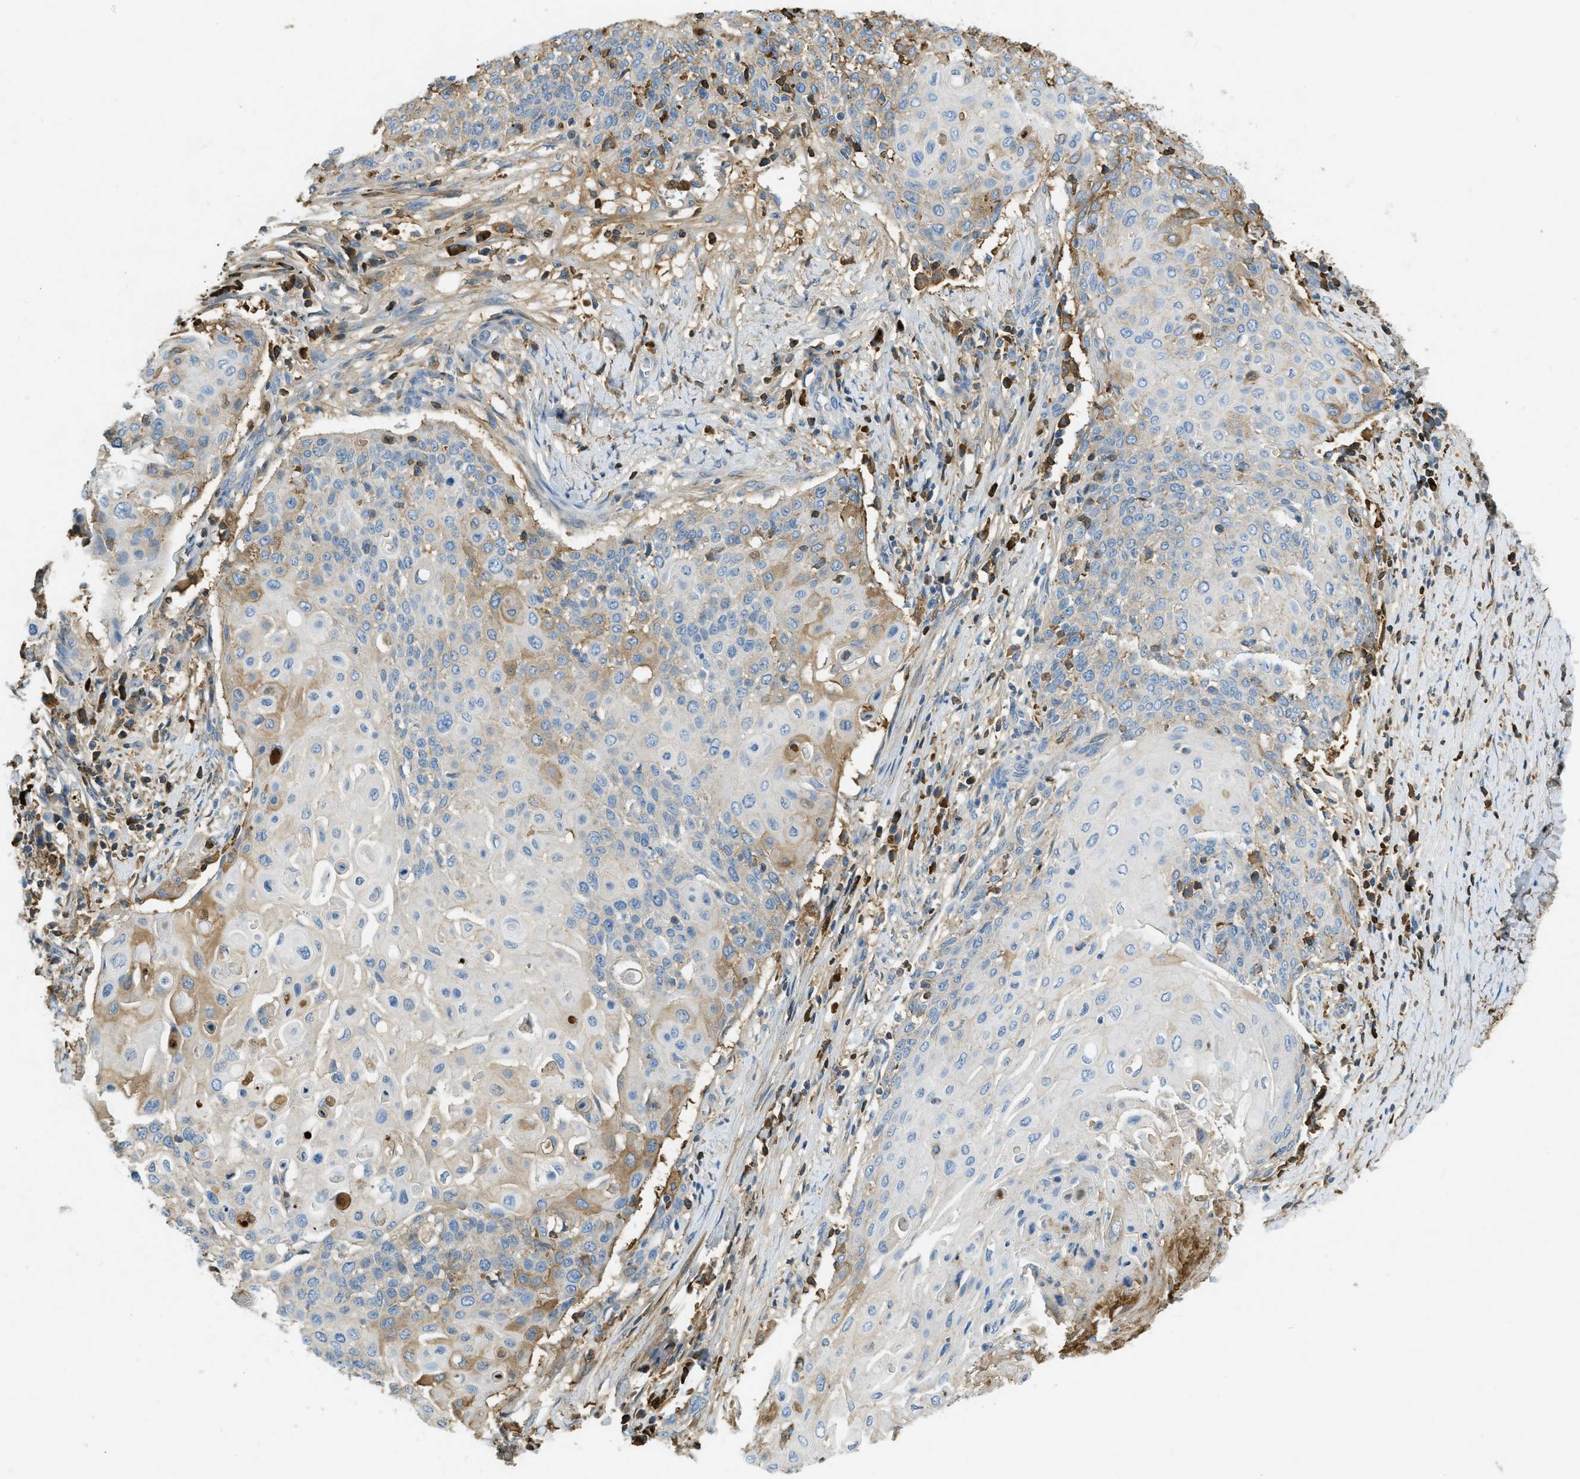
{"staining": {"intensity": "moderate", "quantity": "<25%", "location": "cytoplasmic/membranous"}, "tissue": "cervical cancer", "cell_type": "Tumor cells", "image_type": "cancer", "snomed": [{"axis": "morphology", "description": "Squamous cell carcinoma, NOS"}, {"axis": "topography", "description": "Cervix"}], "caption": "A brown stain labels moderate cytoplasmic/membranous staining of a protein in squamous cell carcinoma (cervical) tumor cells. (DAB (3,3'-diaminobenzidine) IHC with brightfield microscopy, high magnification).", "gene": "PRTN3", "patient": {"sex": "female", "age": 39}}